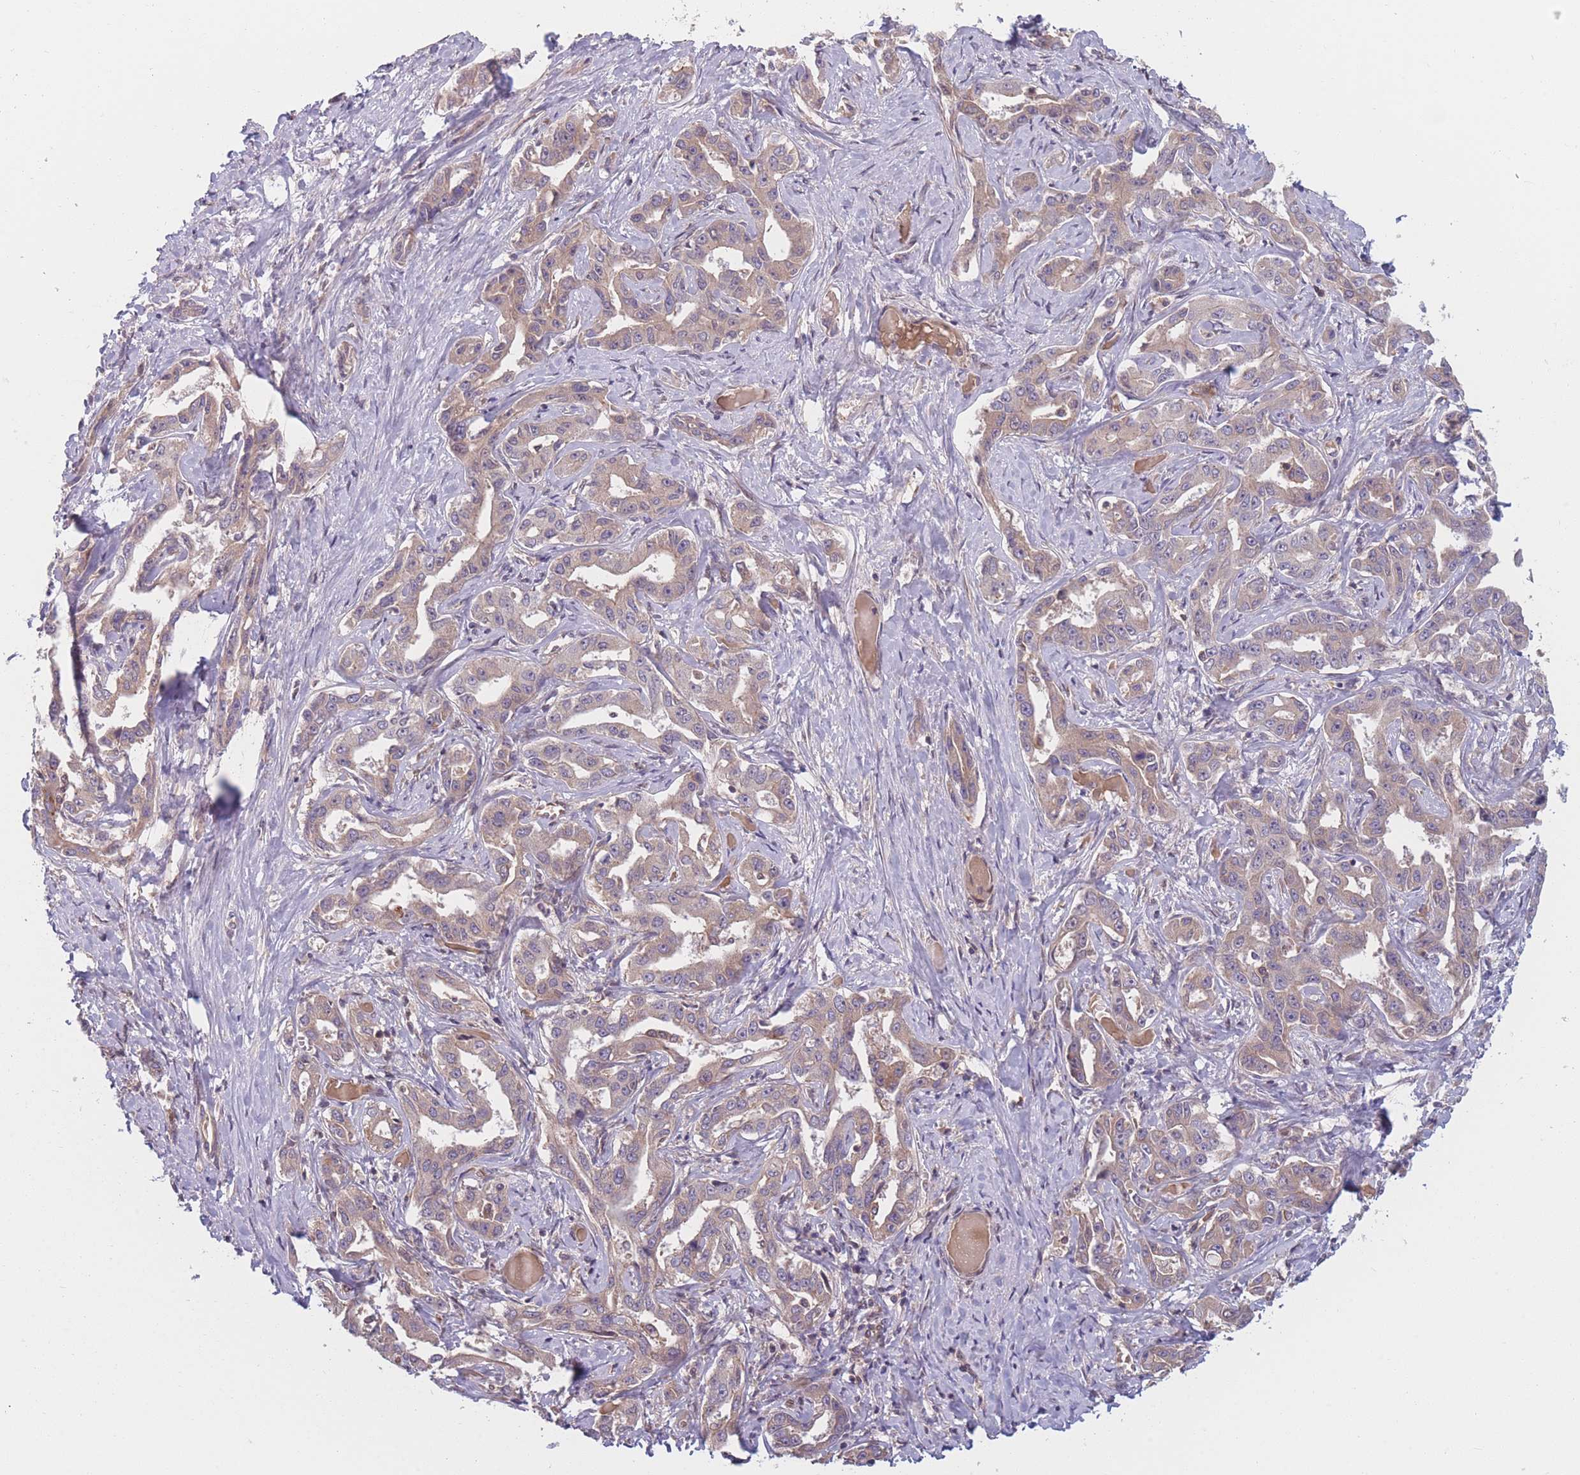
{"staining": {"intensity": "weak", "quantity": "25%-75%", "location": "cytoplasmic/membranous"}, "tissue": "liver cancer", "cell_type": "Tumor cells", "image_type": "cancer", "snomed": [{"axis": "morphology", "description": "Cholangiocarcinoma"}, {"axis": "topography", "description": "Liver"}], "caption": "Liver cholangiocarcinoma was stained to show a protein in brown. There is low levels of weak cytoplasmic/membranous expression in approximately 25%-75% of tumor cells. (DAB (3,3'-diaminobenzidine) = brown stain, brightfield microscopy at high magnification).", "gene": "FAM153A", "patient": {"sex": "male", "age": 59}}